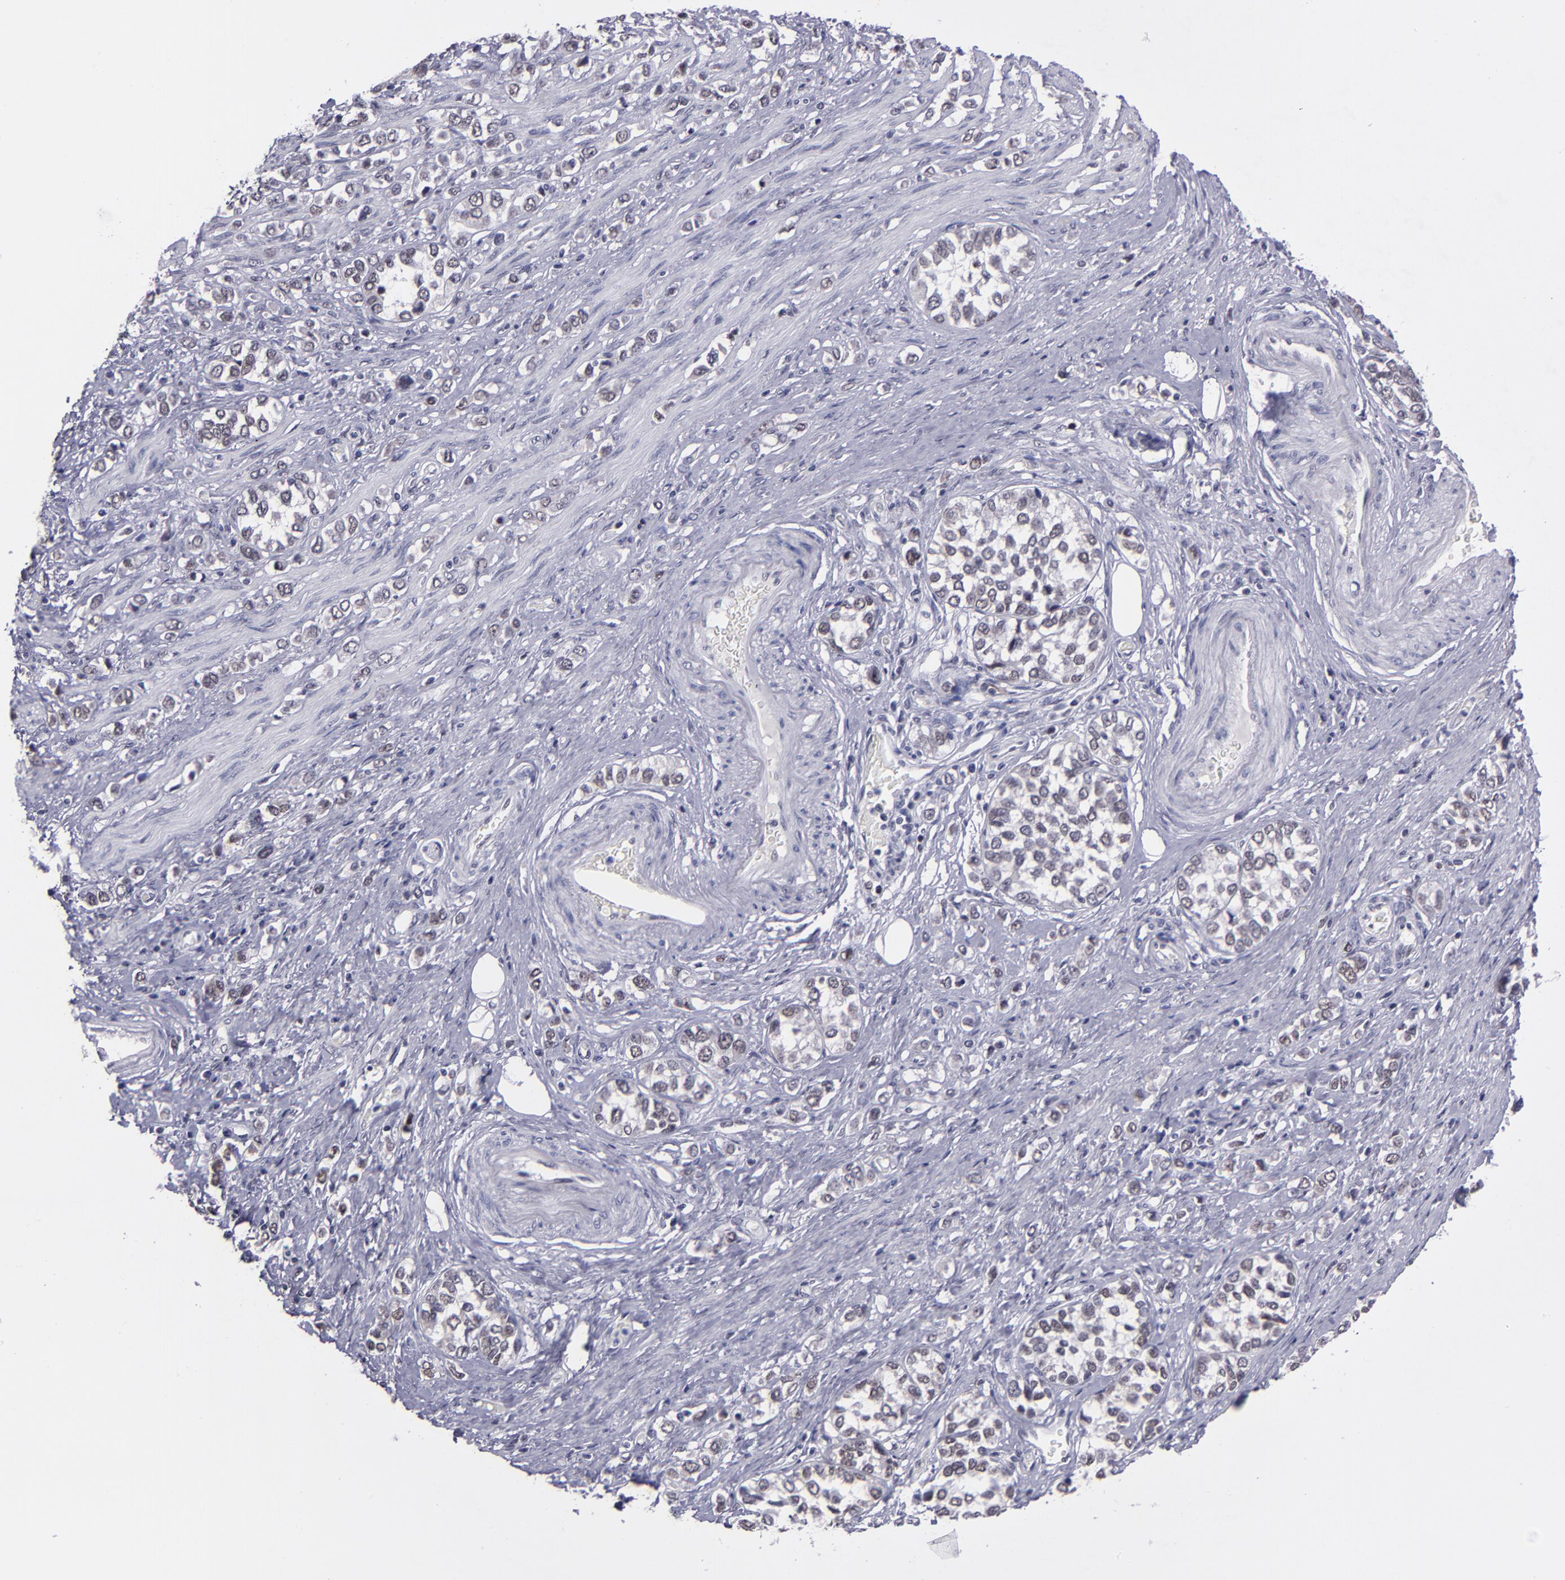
{"staining": {"intensity": "weak", "quantity": "25%-75%", "location": "nuclear"}, "tissue": "stomach cancer", "cell_type": "Tumor cells", "image_type": "cancer", "snomed": [{"axis": "morphology", "description": "Adenocarcinoma, NOS"}, {"axis": "topography", "description": "Stomach, upper"}], "caption": "This micrograph reveals stomach cancer stained with IHC to label a protein in brown. The nuclear of tumor cells show weak positivity for the protein. Nuclei are counter-stained blue.", "gene": "OTUB2", "patient": {"sex": "male", "age": 76}}